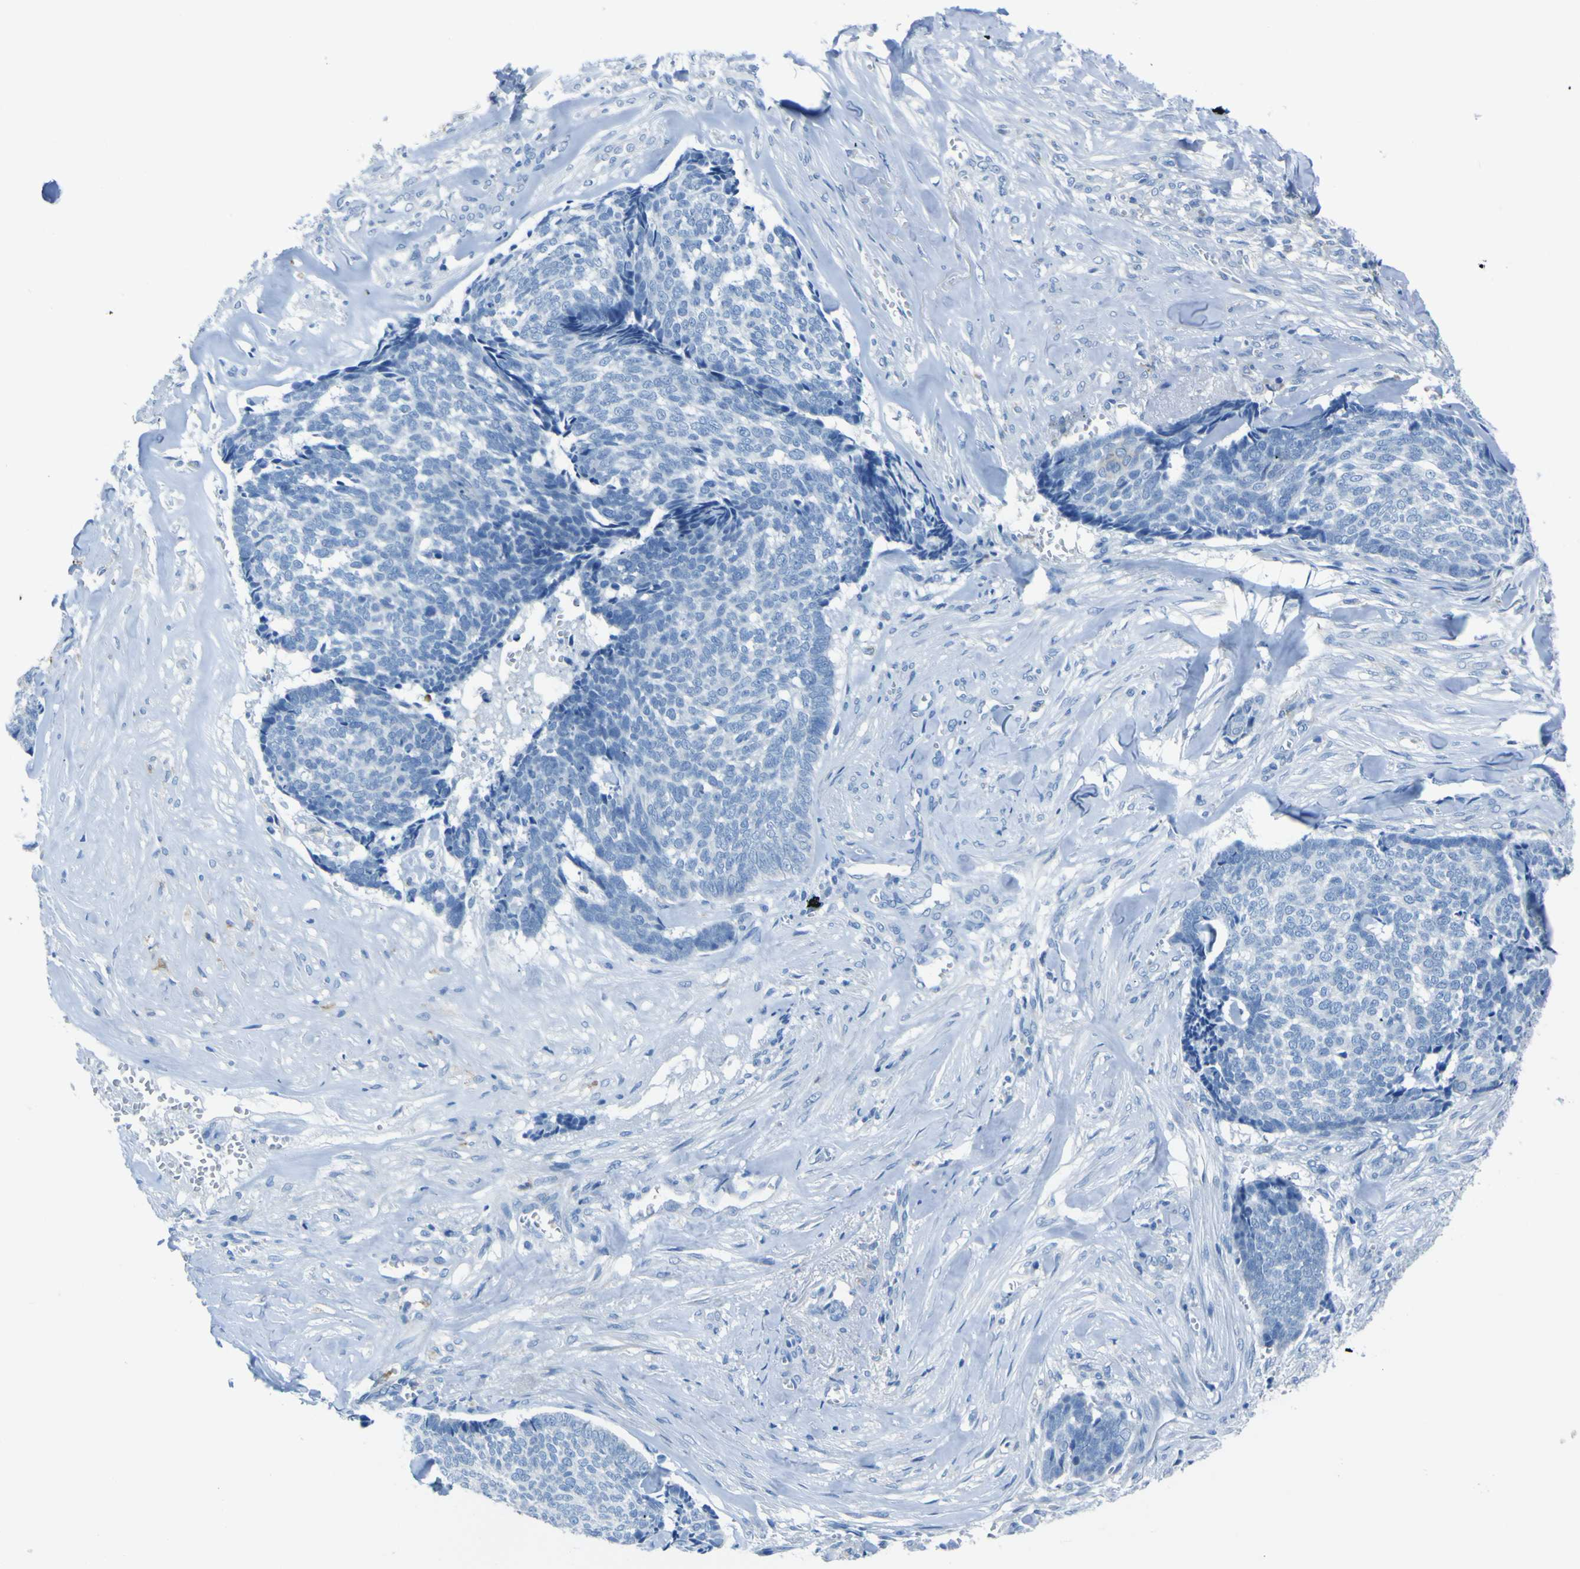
{"staining": {"intensity": "negative", "quantity": "none", "location": "none"}, "tissue": "skin cancer", "cell_type": "Tumor cells", "image_type": "cancer", "snomed": [{"axis": "morphology", "description": "Basal cell carcinoma"}, {"axis": "topography", "description": "Skin"}], "caption": "Immunohistochemistry (IHC) histopathology image of neoplastic tissue: skin cancer stained with DAB displays no significant protein positivity in tumor cells.", "gene": "ACSL1", "patient": {"sex": "male", "age": 84}}